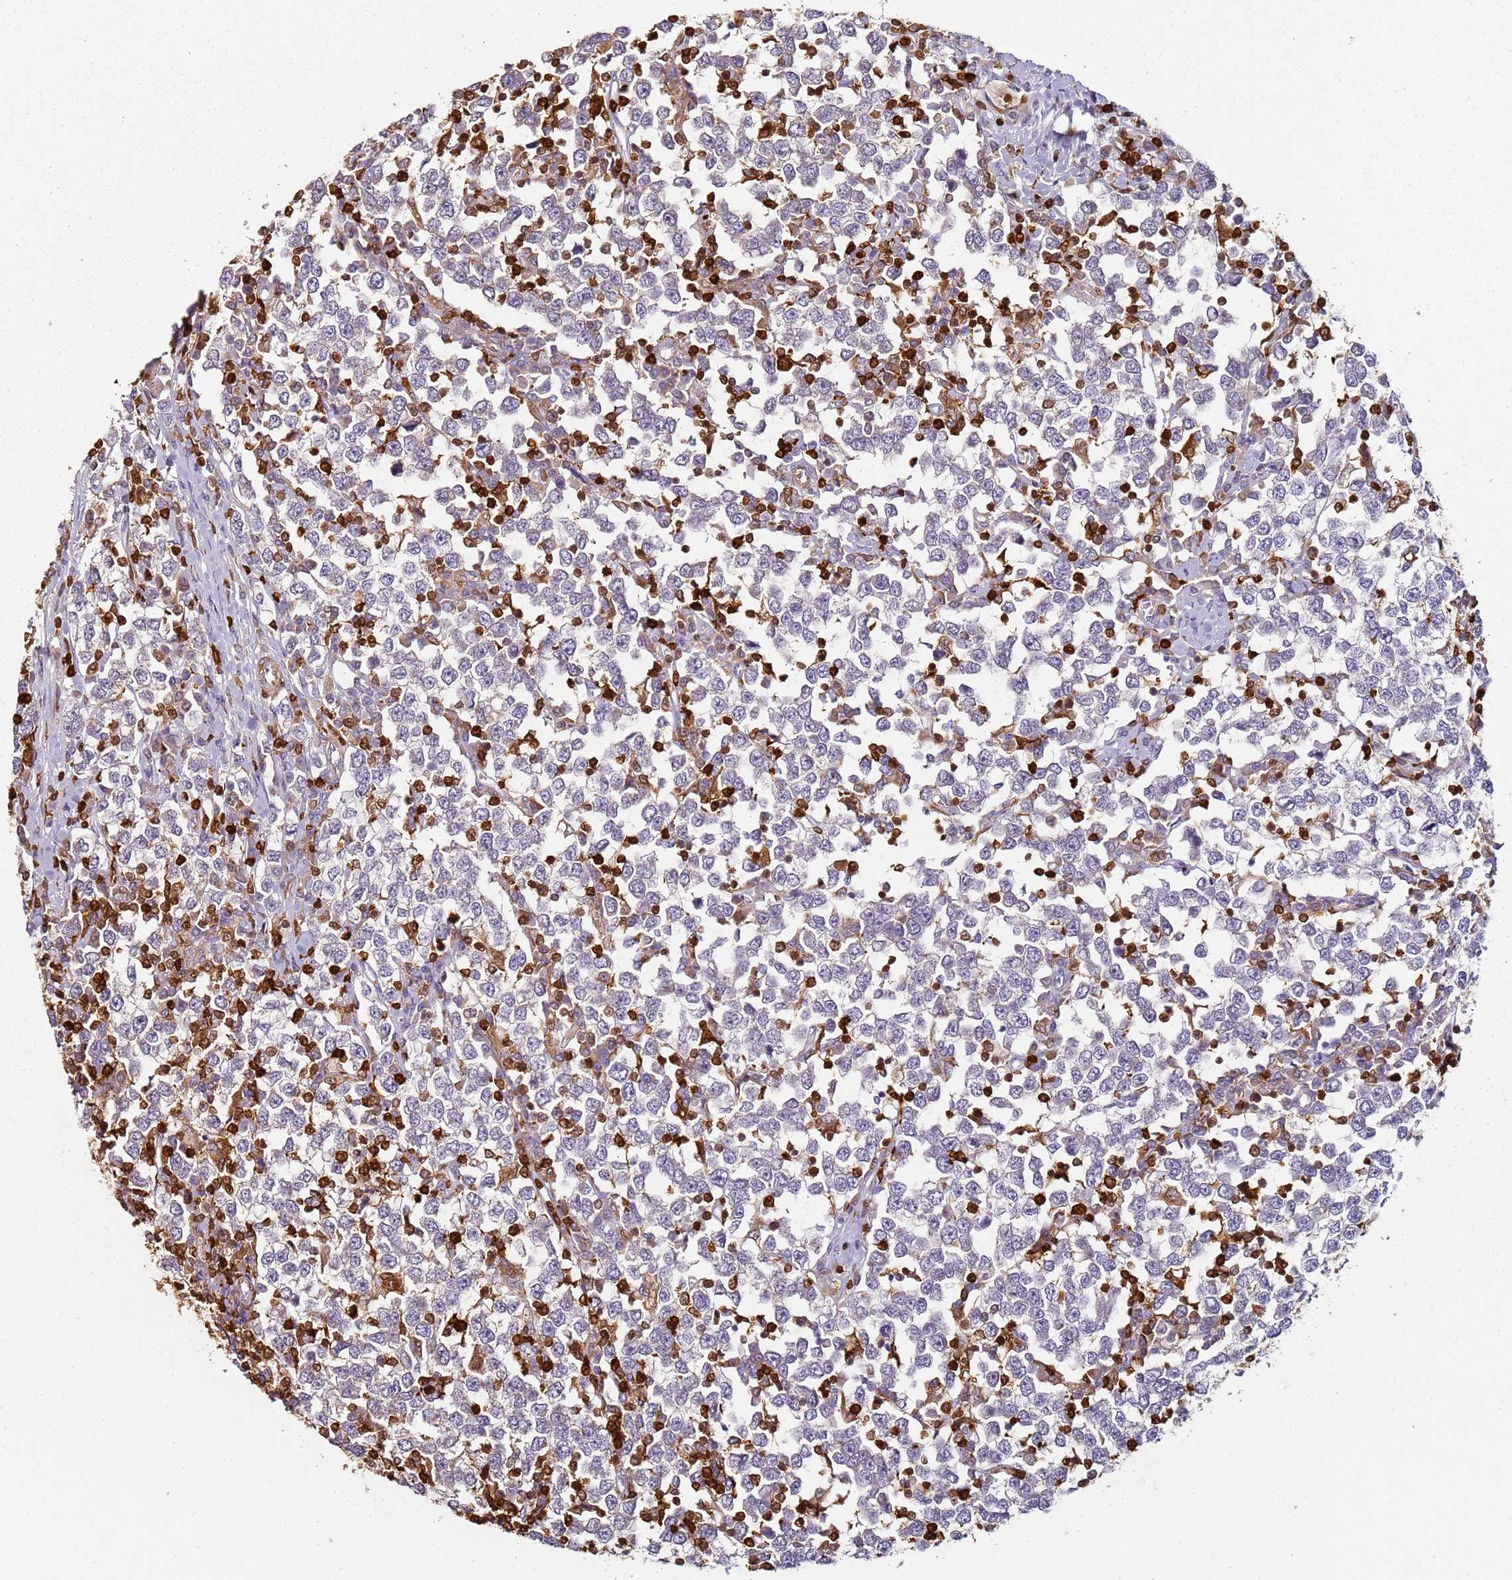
{"staining": {"intensity": "negative", "quantity": "none", "location": "none"}, "tissue": "testis cancer", "cell_type": "Tumor cells", "image_type": "cancer", "snomed": [{"axis": "morphology", "description": "Seminoma, NOS"}, {"axis": "topography", "description": "Testis"}], "caption": "High power microscopy image of an IHC histopathology image of testis seminoma, revealing no significant expression in tumor cells.", "gene": "S100A4", "patient": {"sex": "male", "age": 65}}